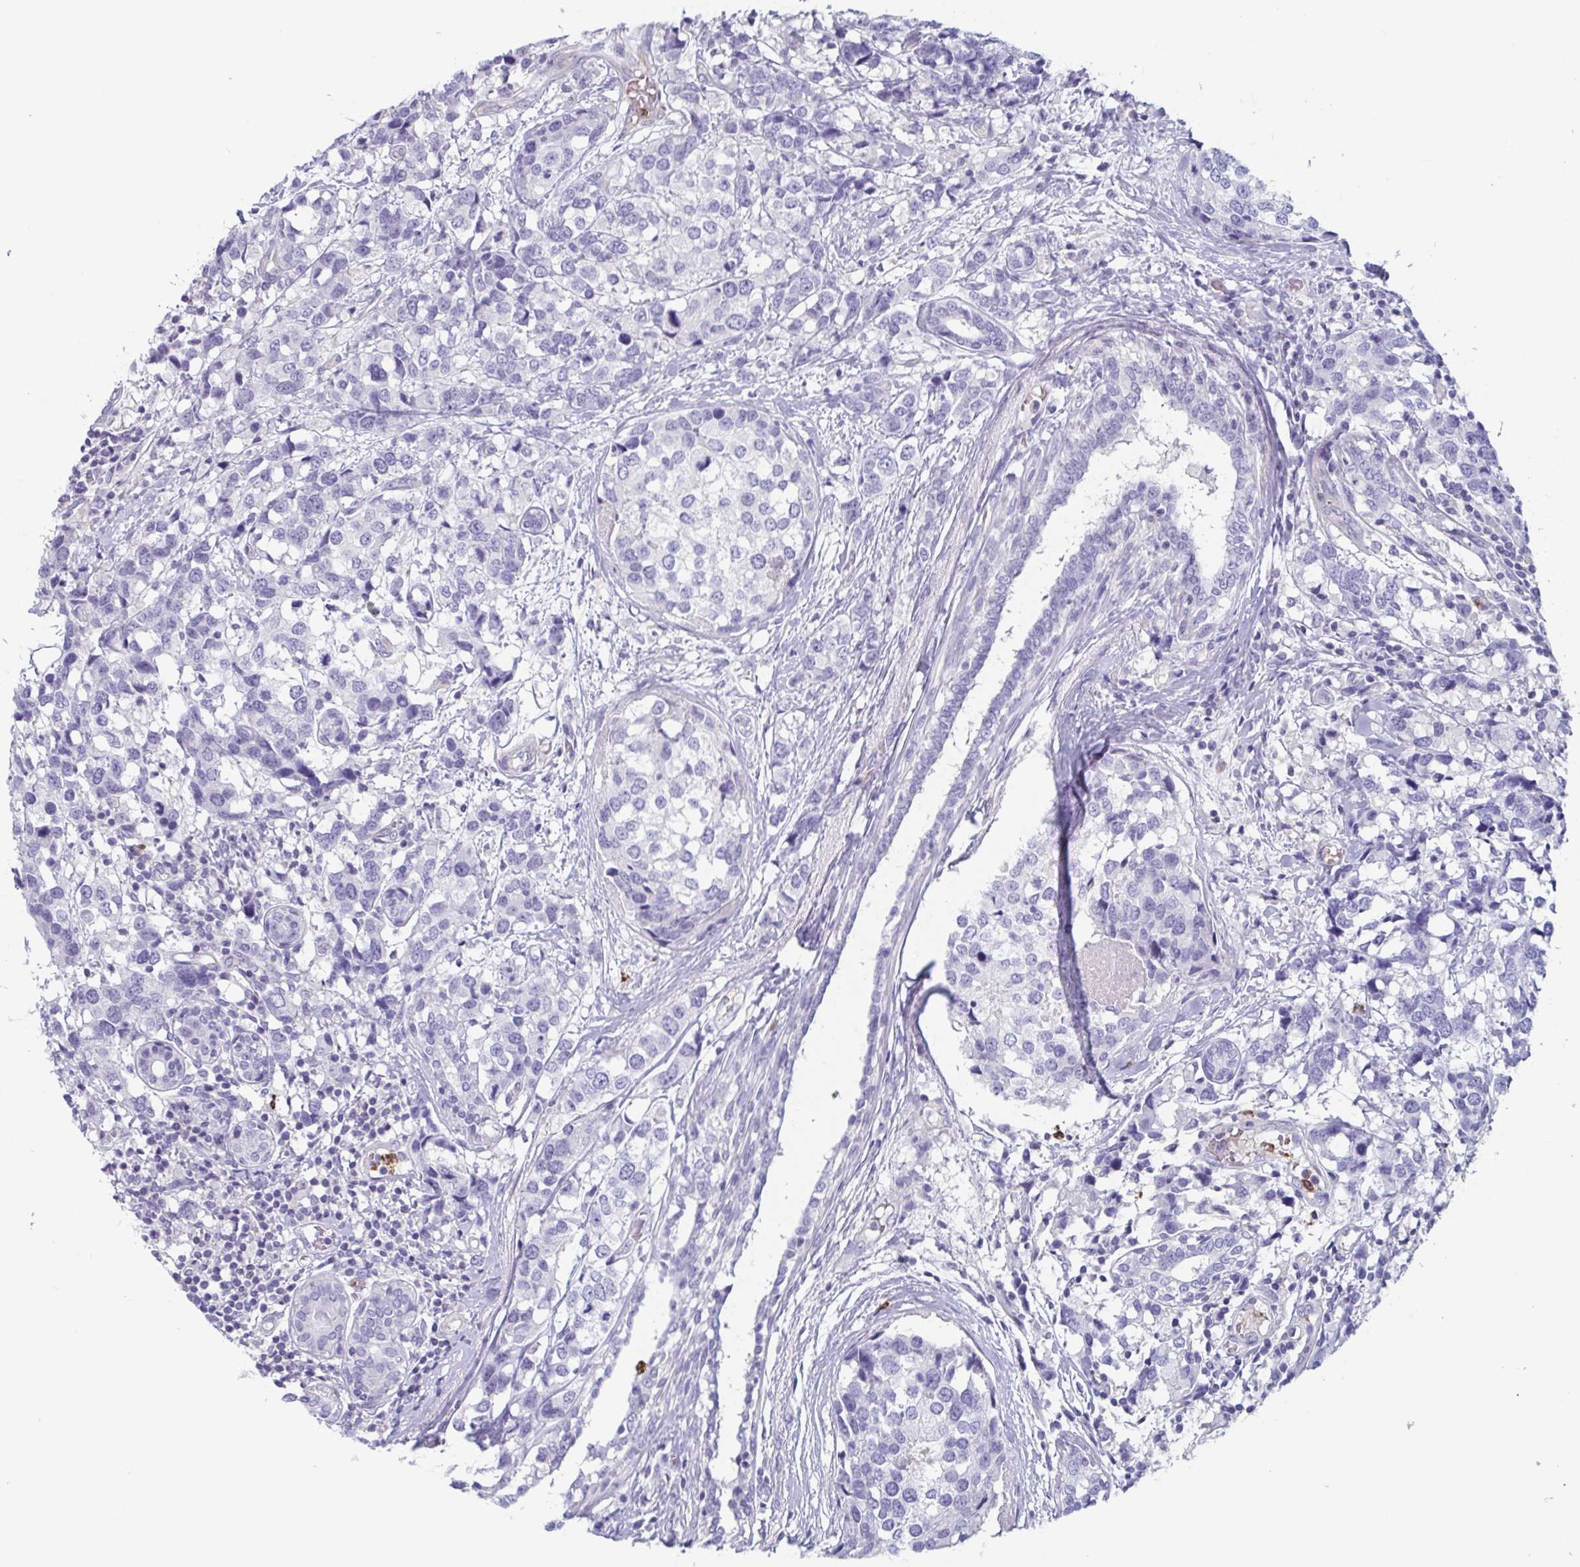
{"staining": {"intensity": "negative", "quantity": "none", "location": "none"}, "tissue": "breast cancer", "cell_type": "Tumor cells", "image_type": "cancer", "snomed": [{"axis": "morphology", "description": "Lobular carcinoma"}, {"axis": "topography", "description": "Breast"}], "caption": "Breast cancer (lobular carcinoma) was stained to show a protein in brown. There is no significant expression in tumor cells.", "gene": "BPI", "patient": {"sex": "female", "age": 59}}